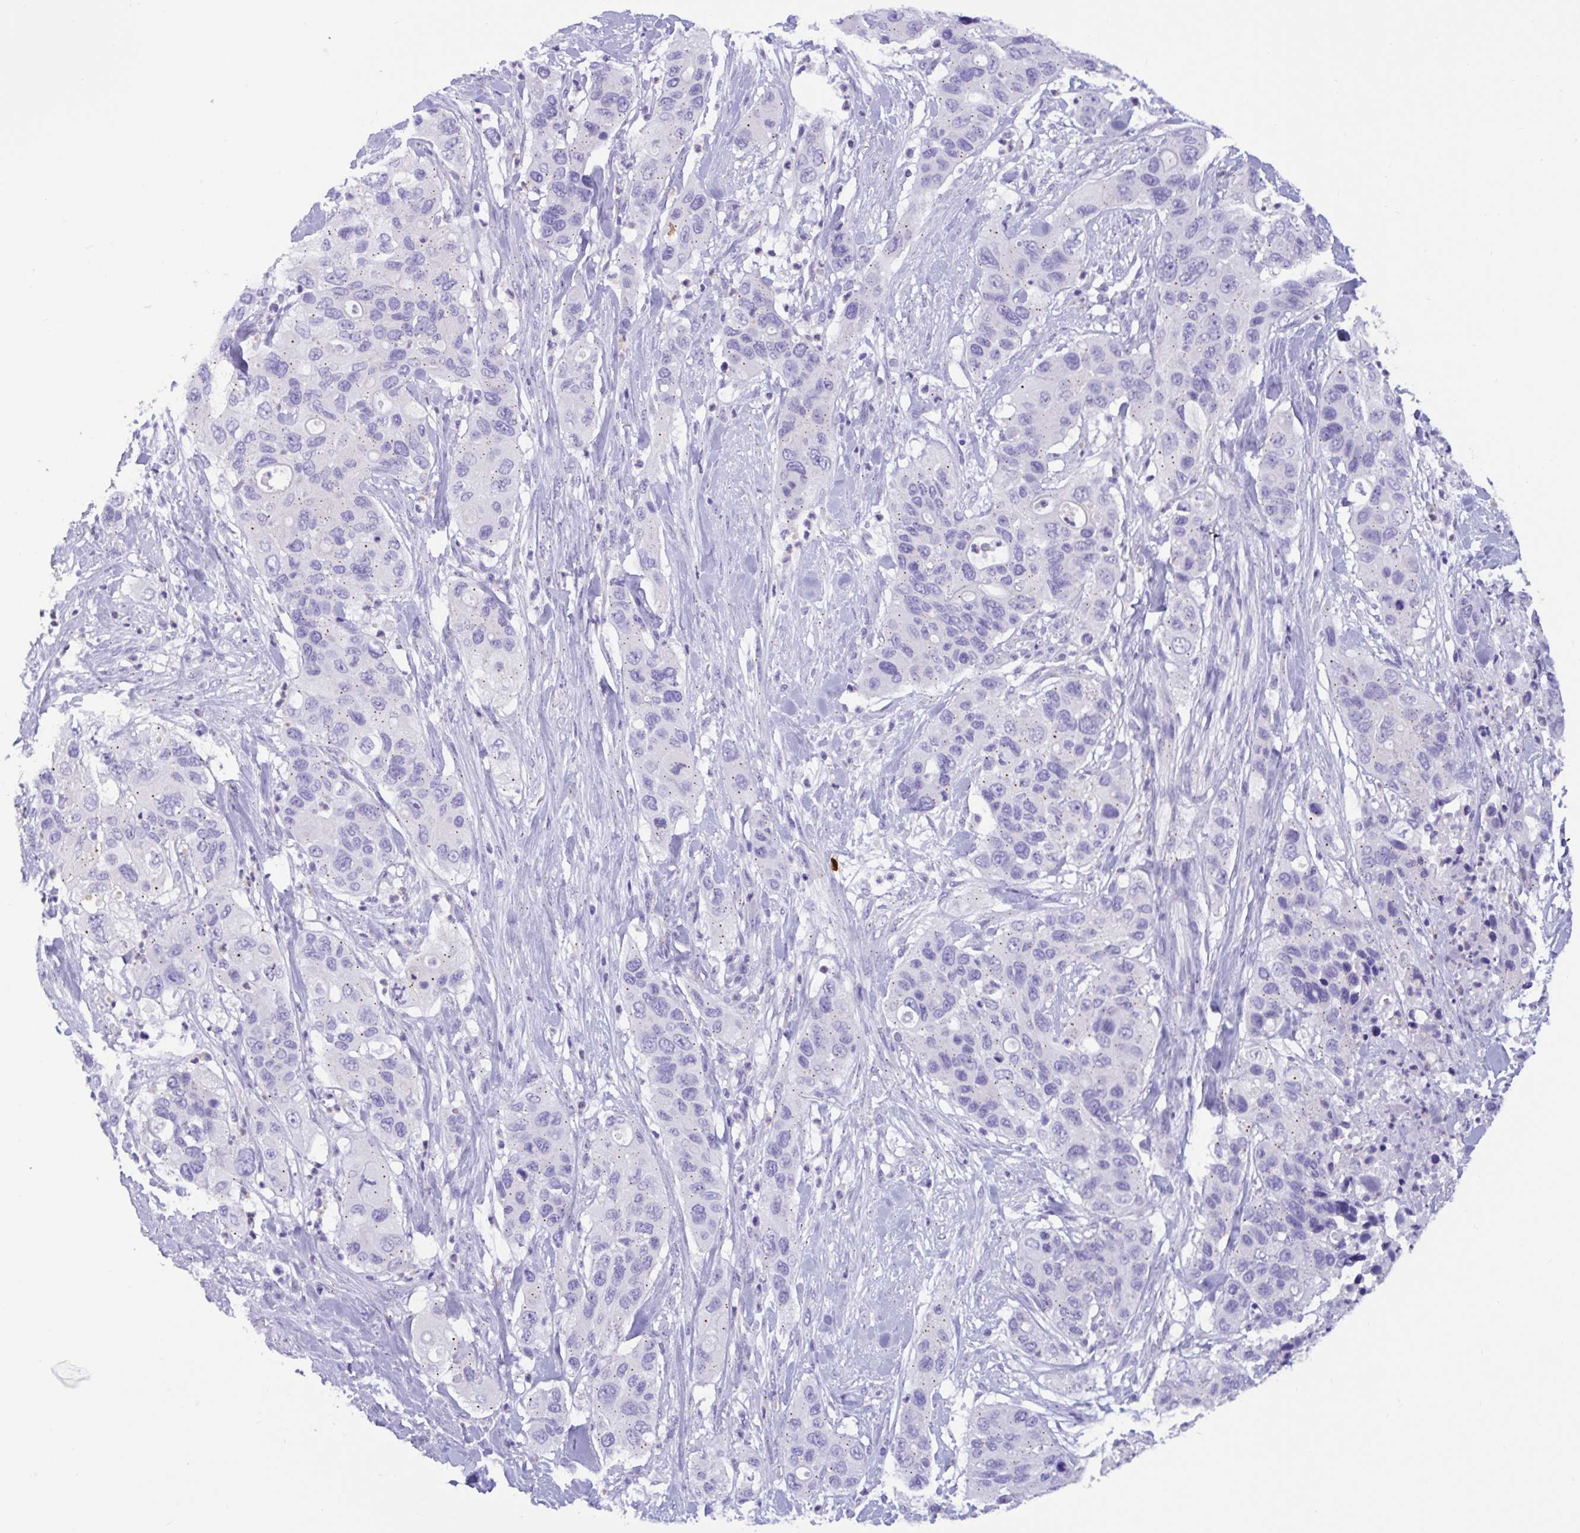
{"staining": {"intensity": "weak", "quantity": "25%-75%", "location": "cytoplasmic/membranous"}, "tissue": "pancreatic cancer", "cell_type": "Tumor cells", "image_type": "cancer", "snomed": [{"axis": "morphology", "description": "Adenocarcinoma, NOS"}, {"axis": "topography", "description": "Pancreas"}], "caption": "Protein analysis of adenocarcinoma (pancreatic) tissue reveals weak cytoplasmic/membranous positivity in approximately 25%-75% of tumor cells. (IHC, brightfield microscopy, high magnification).", "gene": "RNASE3", "patient": {"sex": "female", "age": 71}}